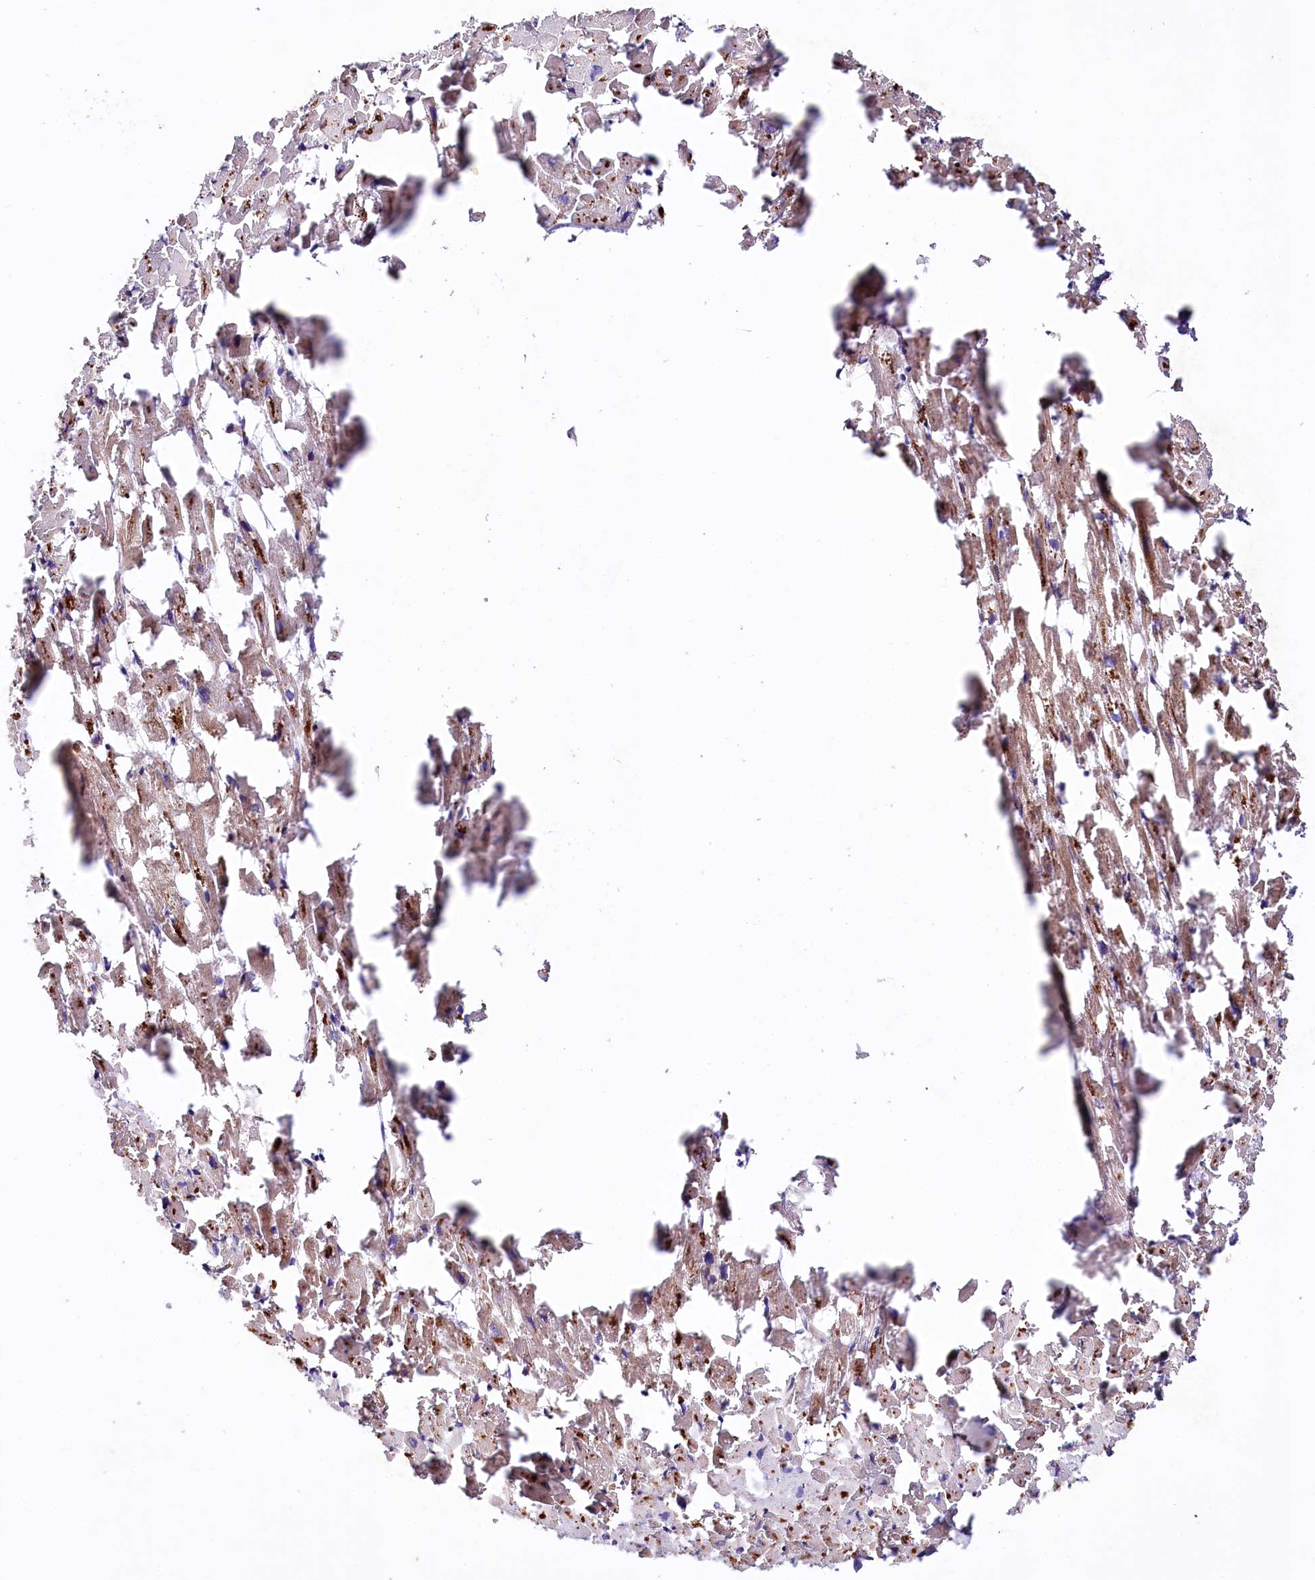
{"staining": {"intensity": "moderate", "quantity": "25%-75%", "location": "cytoplasmic/membranous"}, "tissue": "heart muscle", "cell_type": "Cardiomyocytes", "image_type": "normal", "snomed": [{"axis": "morphology", "description": "Normal tissue, NOS"}, {"axis": "topography", "description": "Heart"}], "caption": "Immunohistochemistry (IHC) of unremarkable heart muscle reveals medium levels of moderate cytoplasmic/membranous positivity in approximately 25%-75% of cardiomyocytes.", "gene": "ZNF45", "patient": {"sex": "female", "age": 64}}